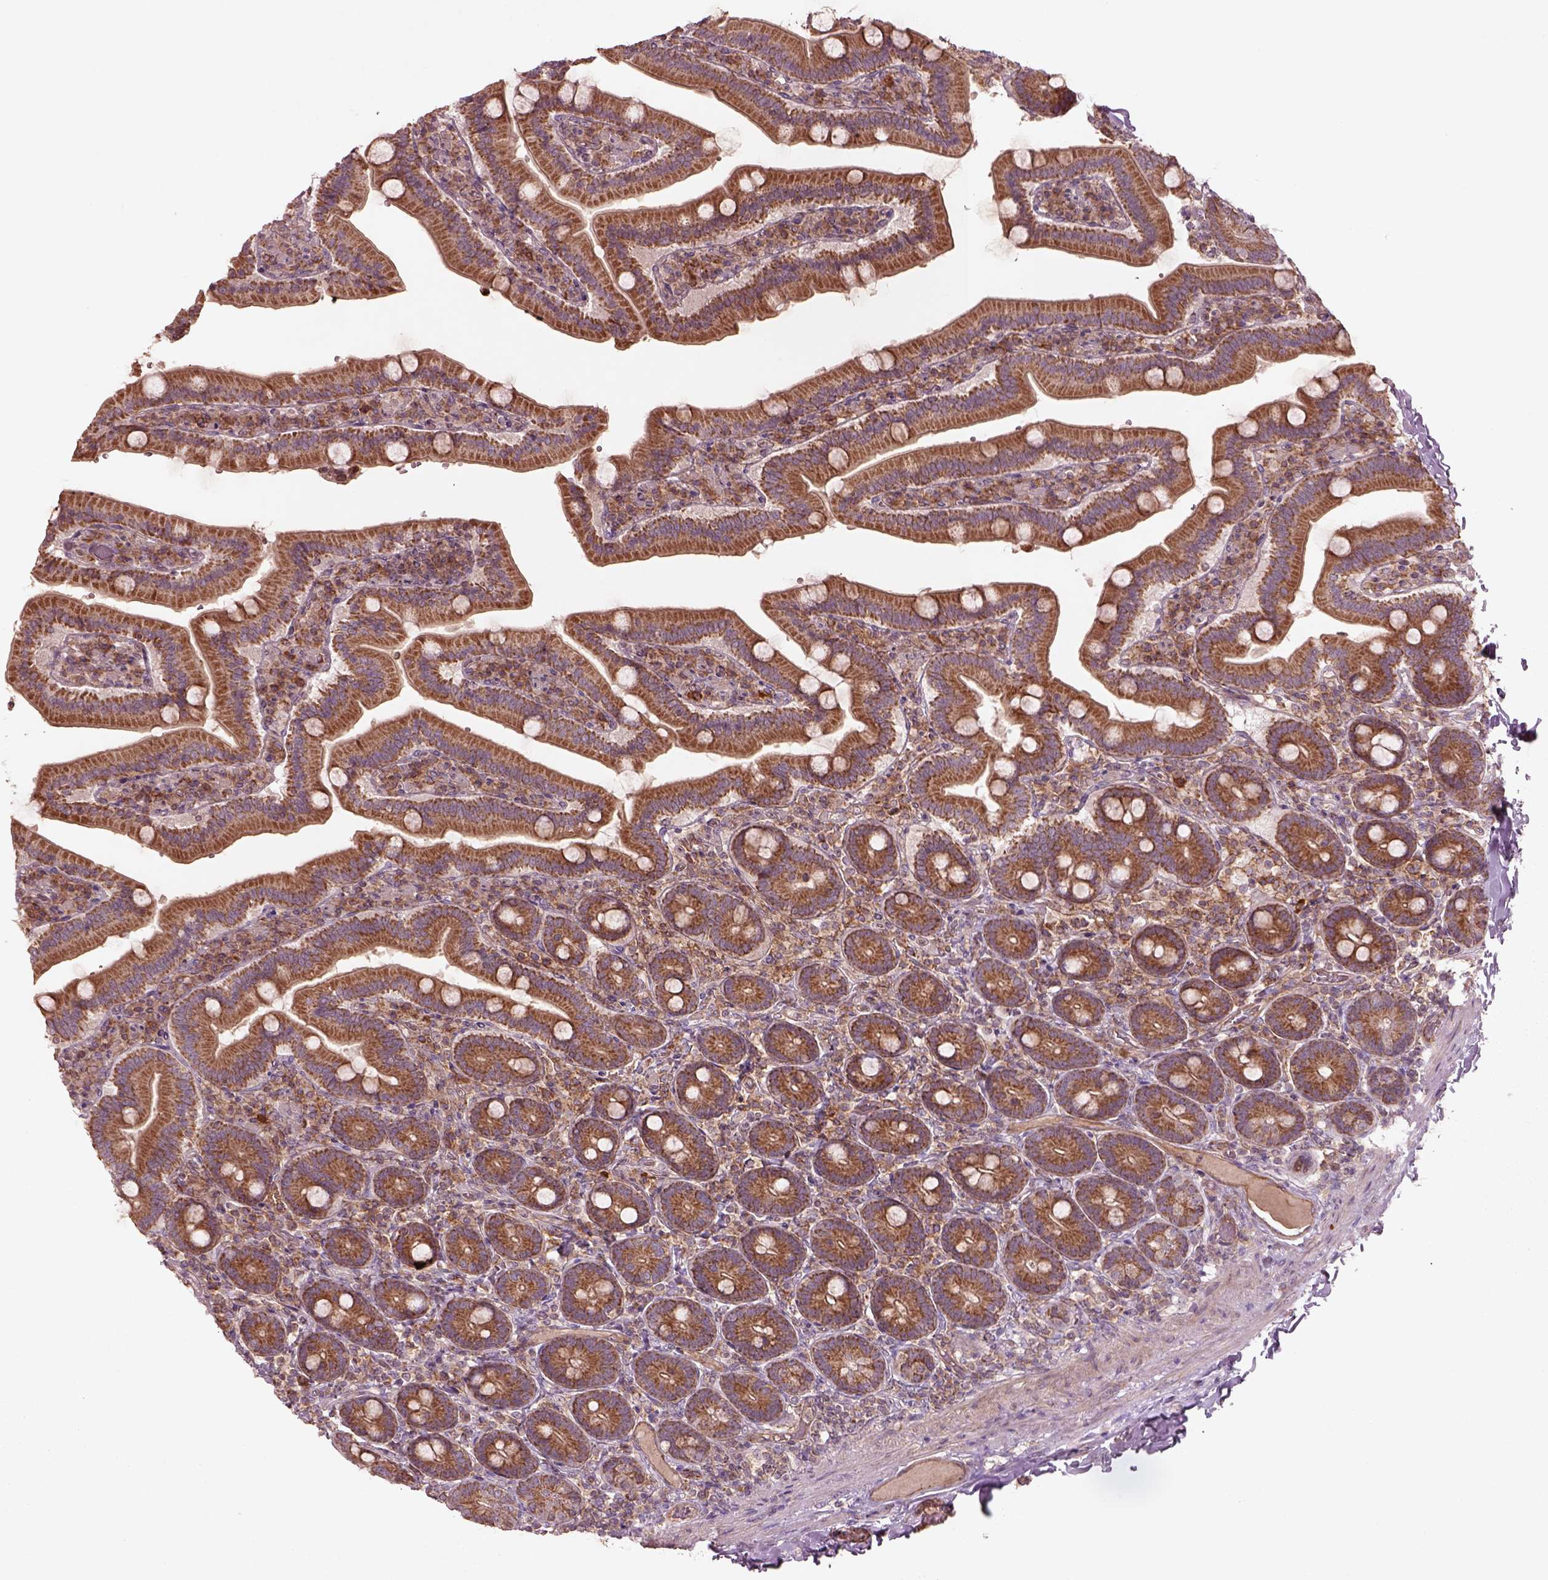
{"staining": {"intensity": "moderate", "quantity": ">75%", "location": "cytoplasmic/membranous"}, "tissue": "duodenum", "cell_type": "Glandular cells", "image_type": "normal", "snomed": [{"axis": "morphology", "description": "Normal tissue, NOS"}, {"axis": "topography", "description": "Duodenum"}], "caption": "A brown stain labels moderate cytoplasmic/membranous expression of a protein in glandular cells of benign duodenum.", "gene": "SLC25A31", "patient": {"sex": "female", "age": 62}}